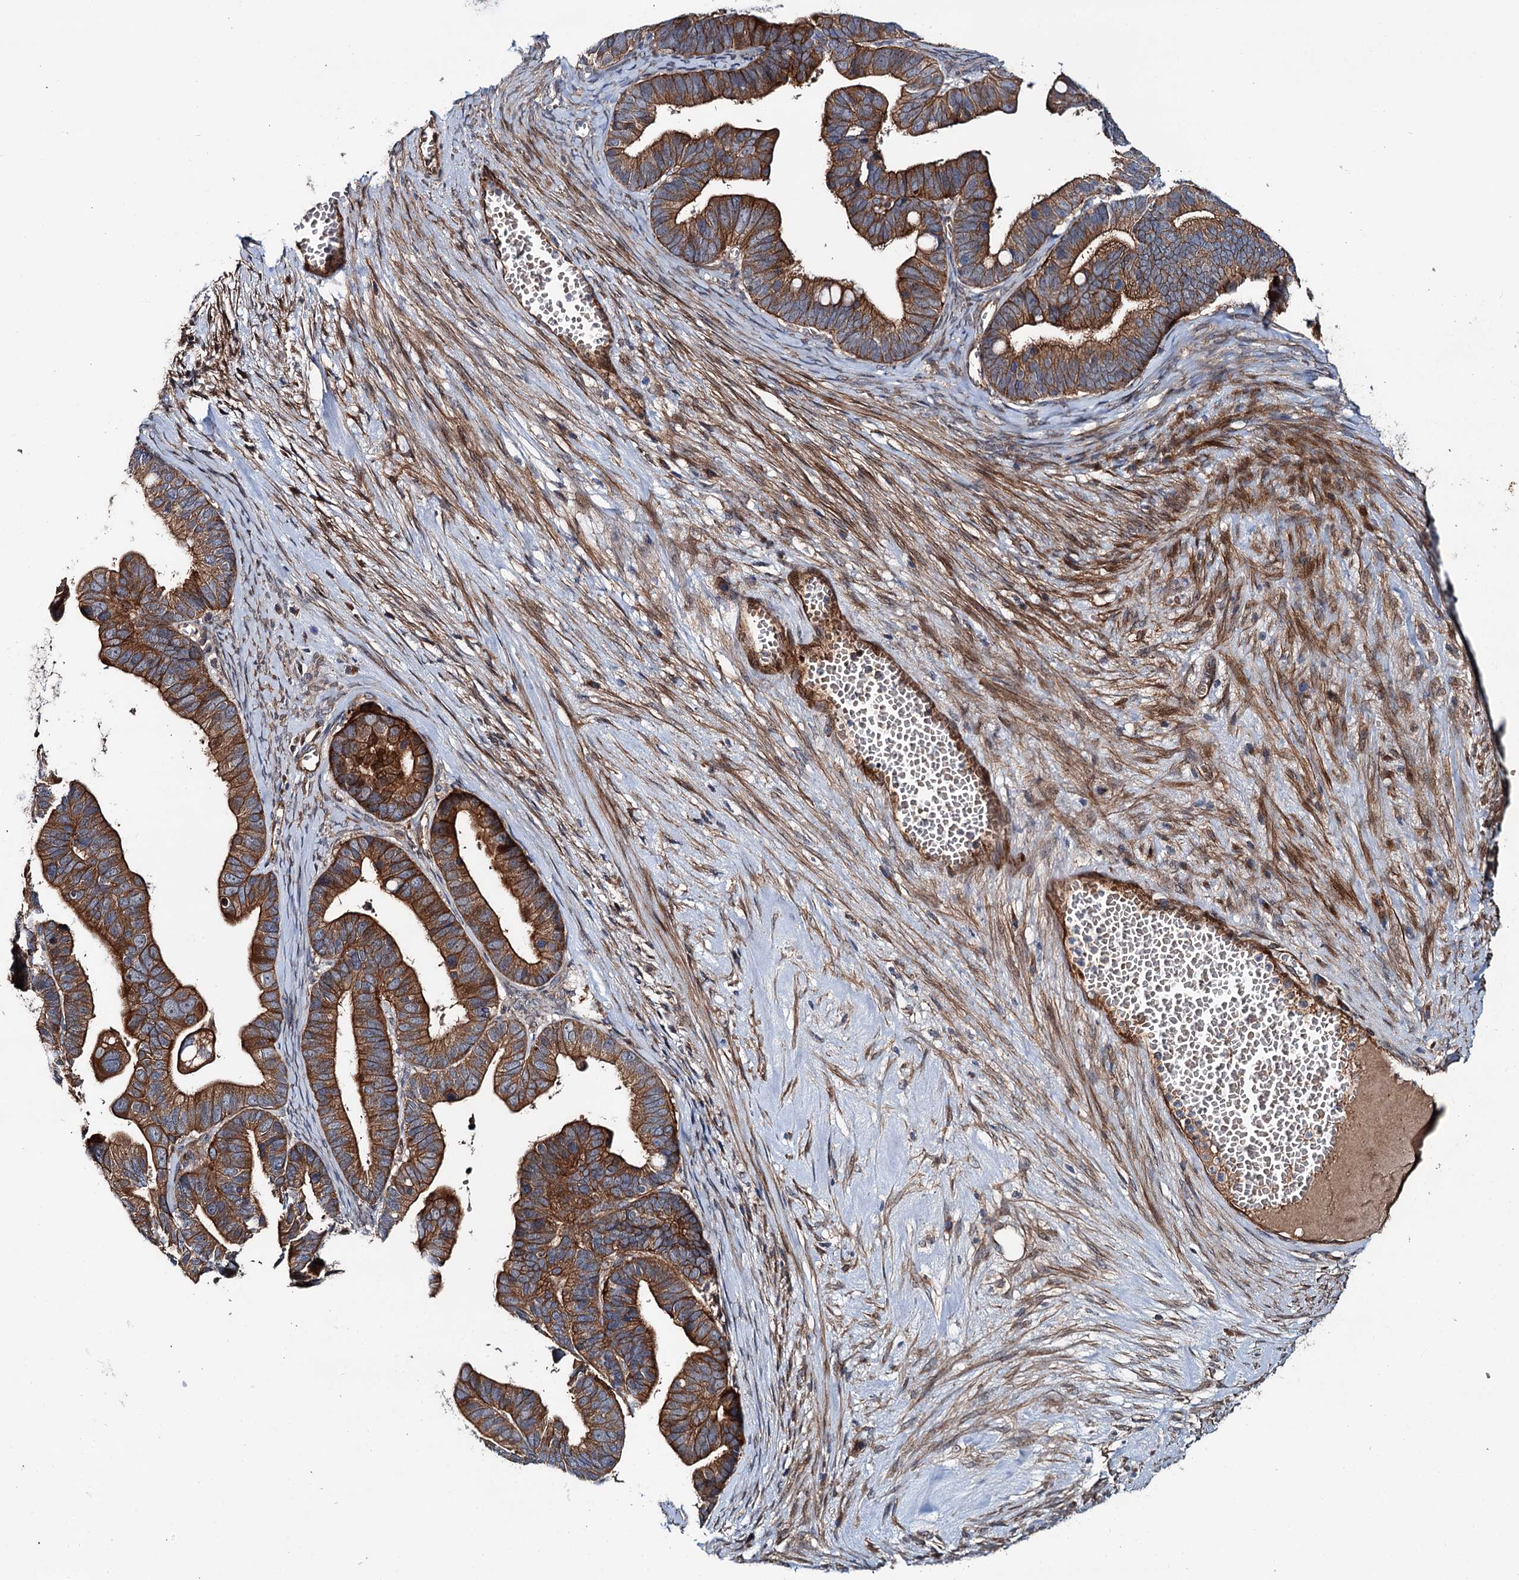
{"staining": {"intensity": "strong", "quantity": ">75%", "location": "cytoplasmic/membranous"}, "tissue": "ovarian cancer", "cell_type": "Tumor cells", "image_type": "cancer", "snomed": [{"axis": "morphology", "description": "Cystadenocarcinoma, serous, NOS"}, {"axis": "topography", "description": "Ovary"}], "caption": "Serous cystadenocarcinoma (ovarian) was stained to show a protein in brown. There is high levels of strong cytoplasmic/membranous positivity in approximately >75% of tumor cells. The staining was performed using DAB to visualize the protein expression in brown, while the nuclei were stained in blue with hematoxylin (Magnification: 20x).", "gene": "ADGRG4", "patient": {"sex": "female", "age": 56}}